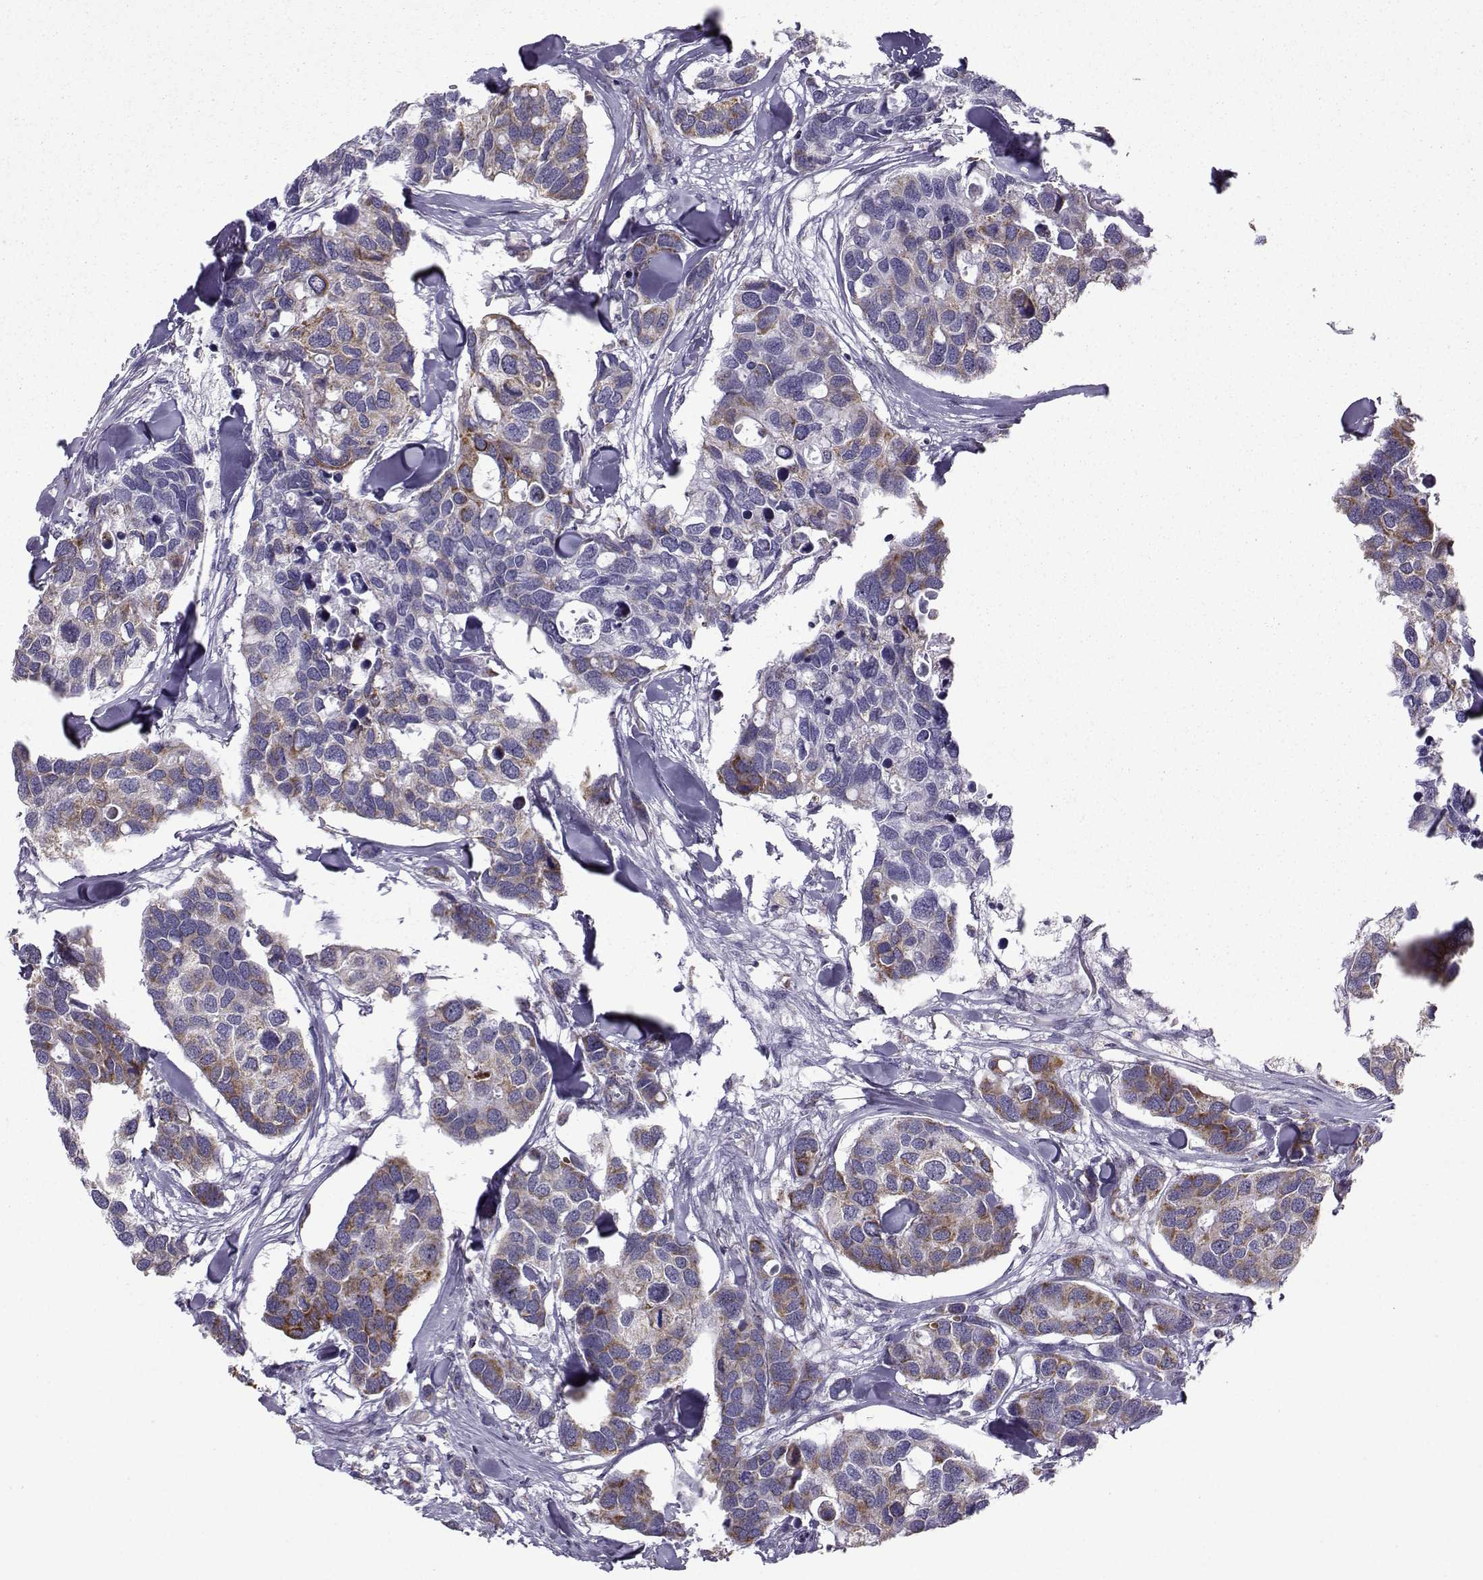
{"staining": {"intensity": "moderate", "quantity": "<25%", "location": "cytoplasmic/membranous"}, "tissue": "breast cancer", "cell_type": "Tumor cells", "image_type": "cancer", "snomed": [{"axis": "morphology", "description": "Duct carcinoma"}, {"axis": "topography", "description": "Breast"}], "caption": "This image demonstrates immunohistochemistry (IHC) staining of breast cancer, with low moderate cytoplasmic/membranous staining in approximately <25% of tumor cells.", "gene": "NECAB3", "patient": {"sex": "female", "age": 83}}